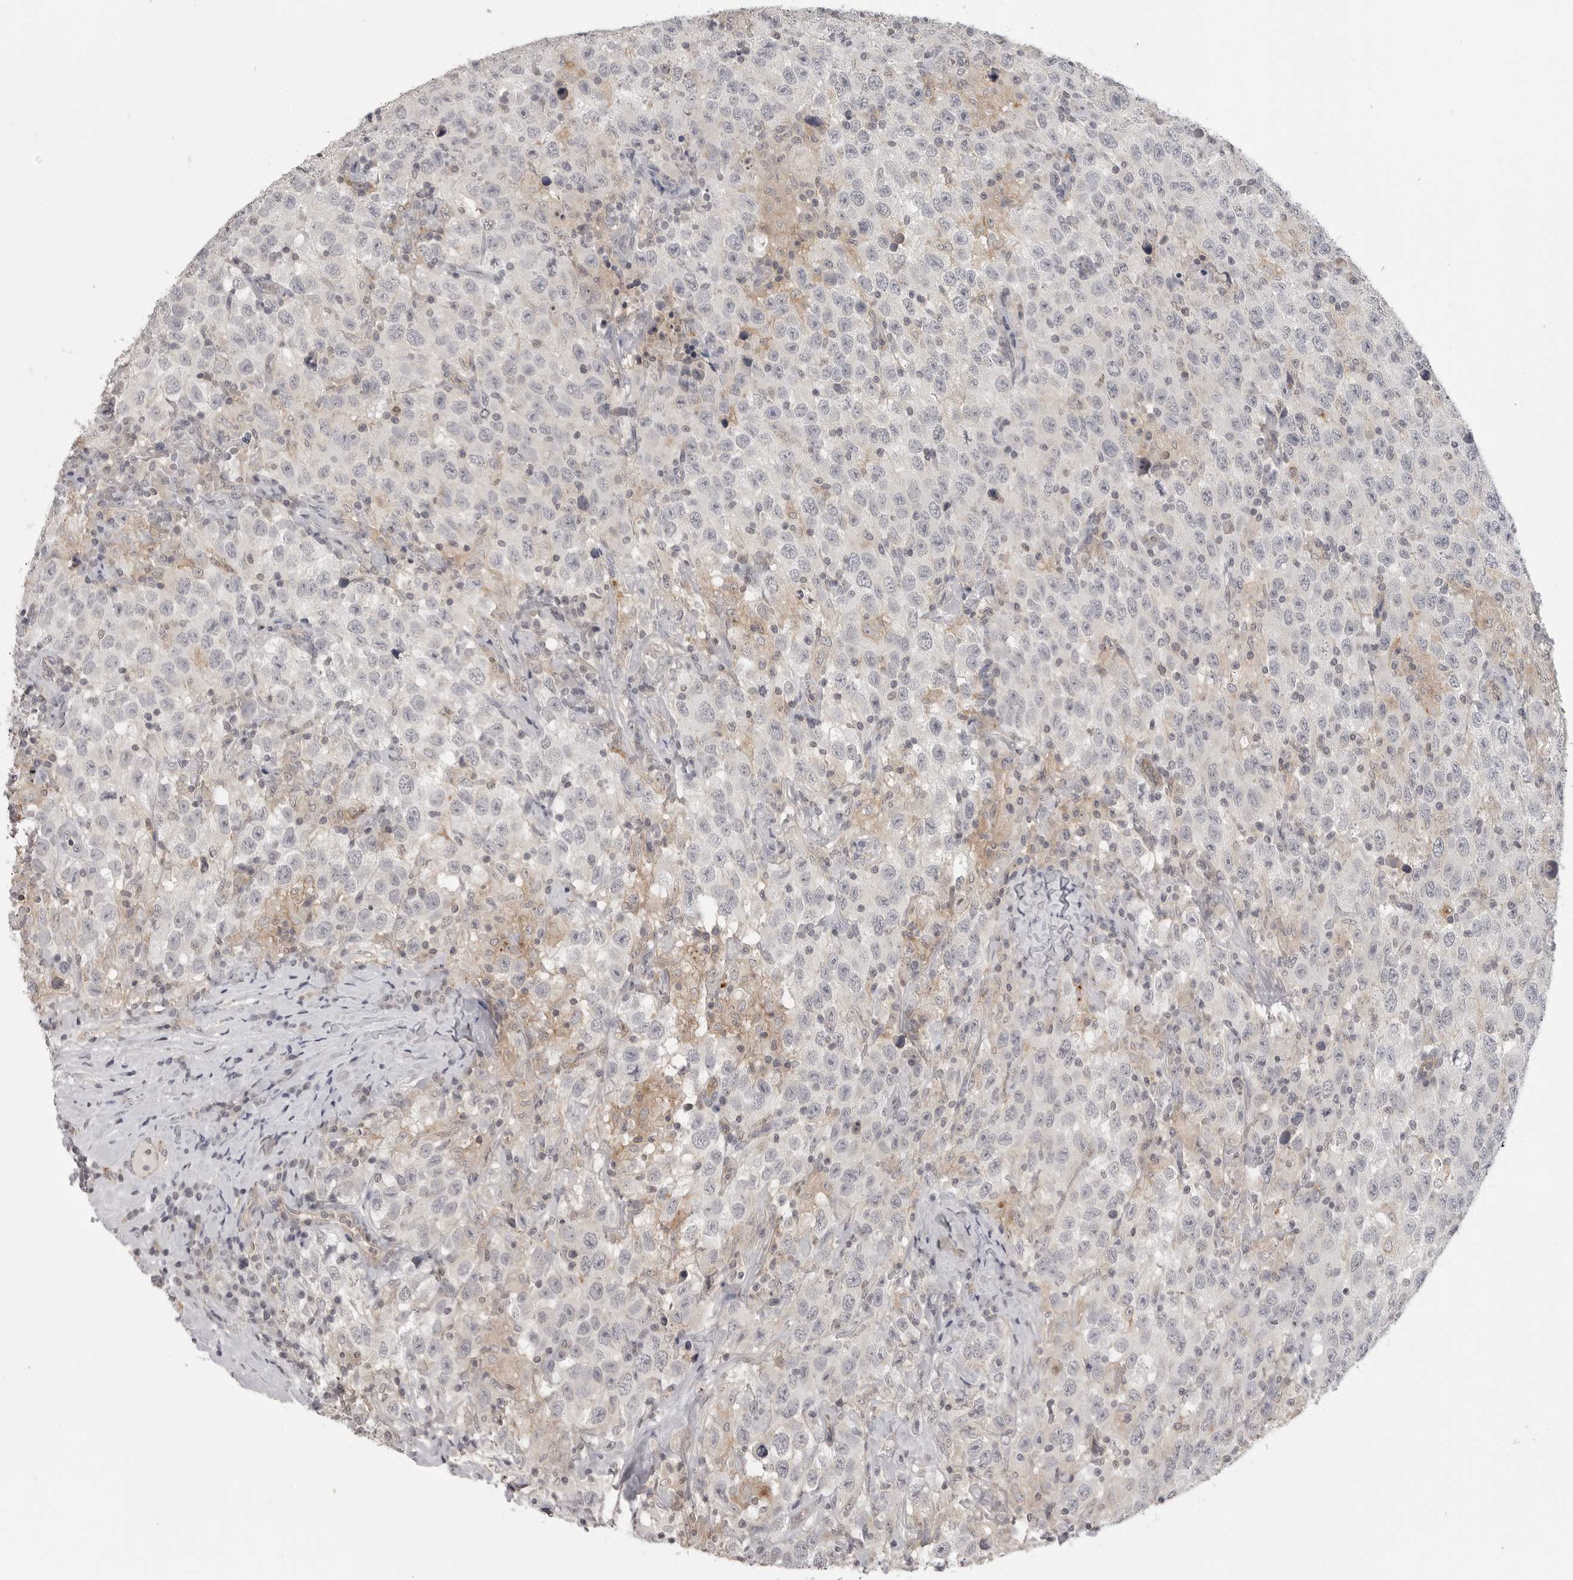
{"staining": {"intensity": "weak", "quantity": "25%-75%", "location": "cytoplasmic/membranous"}, "tissue": "testis cancer", "cell_type": "Tumor cells", "image_type": "cancer", "snomed": [{"axis": "morphology", "description": "Seminoma, NOS"}, {"axis": "topography", "description": "Testis"}], "caption": "This is a histology image of immunohistochemistry staining of seminoma (testis), which shows weak staining in the cytoplasmic/membranous of tumor cells.", "gene": "IFNGR1", "patient": {"sex": "male", "age": 41}}